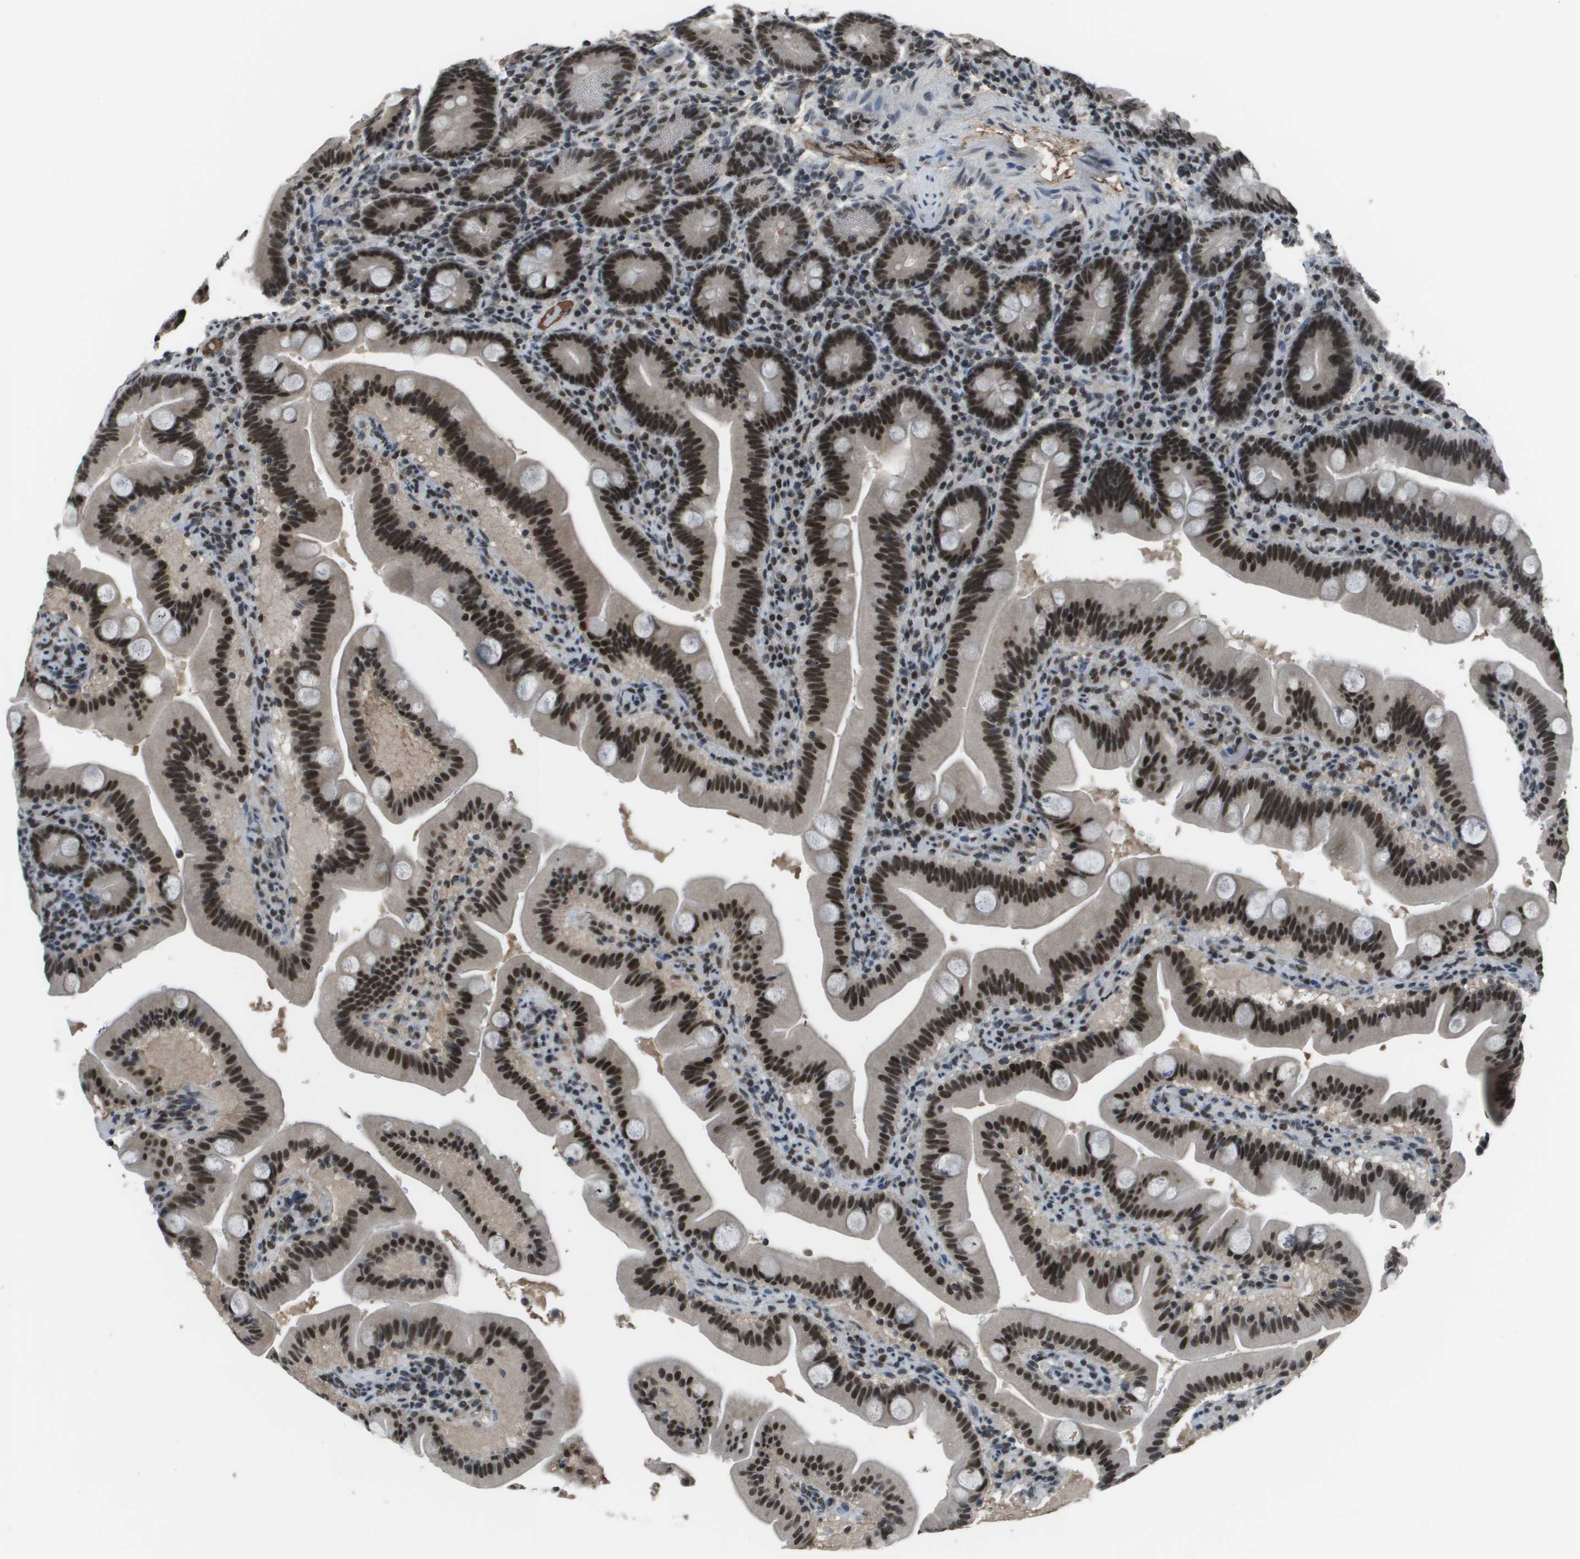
{"staining": {"intensity": "strong", "quantity": ">75%", "location": "nuclear"}, "tissue": "duodenum", "cell_type": "Glandular cells", "image_type": "normal", "snomed": [{"axis": "morphology", "description": "Normal tissue, NOS"}, {"axis": "topography", "description": "Duodenum"}], "caption": "A micrograph of human duodenum stained for a protein demonstrates strong nuclear brown staining in glandular cells.", "gene": "THRAP3", "patient": {"sex": "male", "age": 54}}